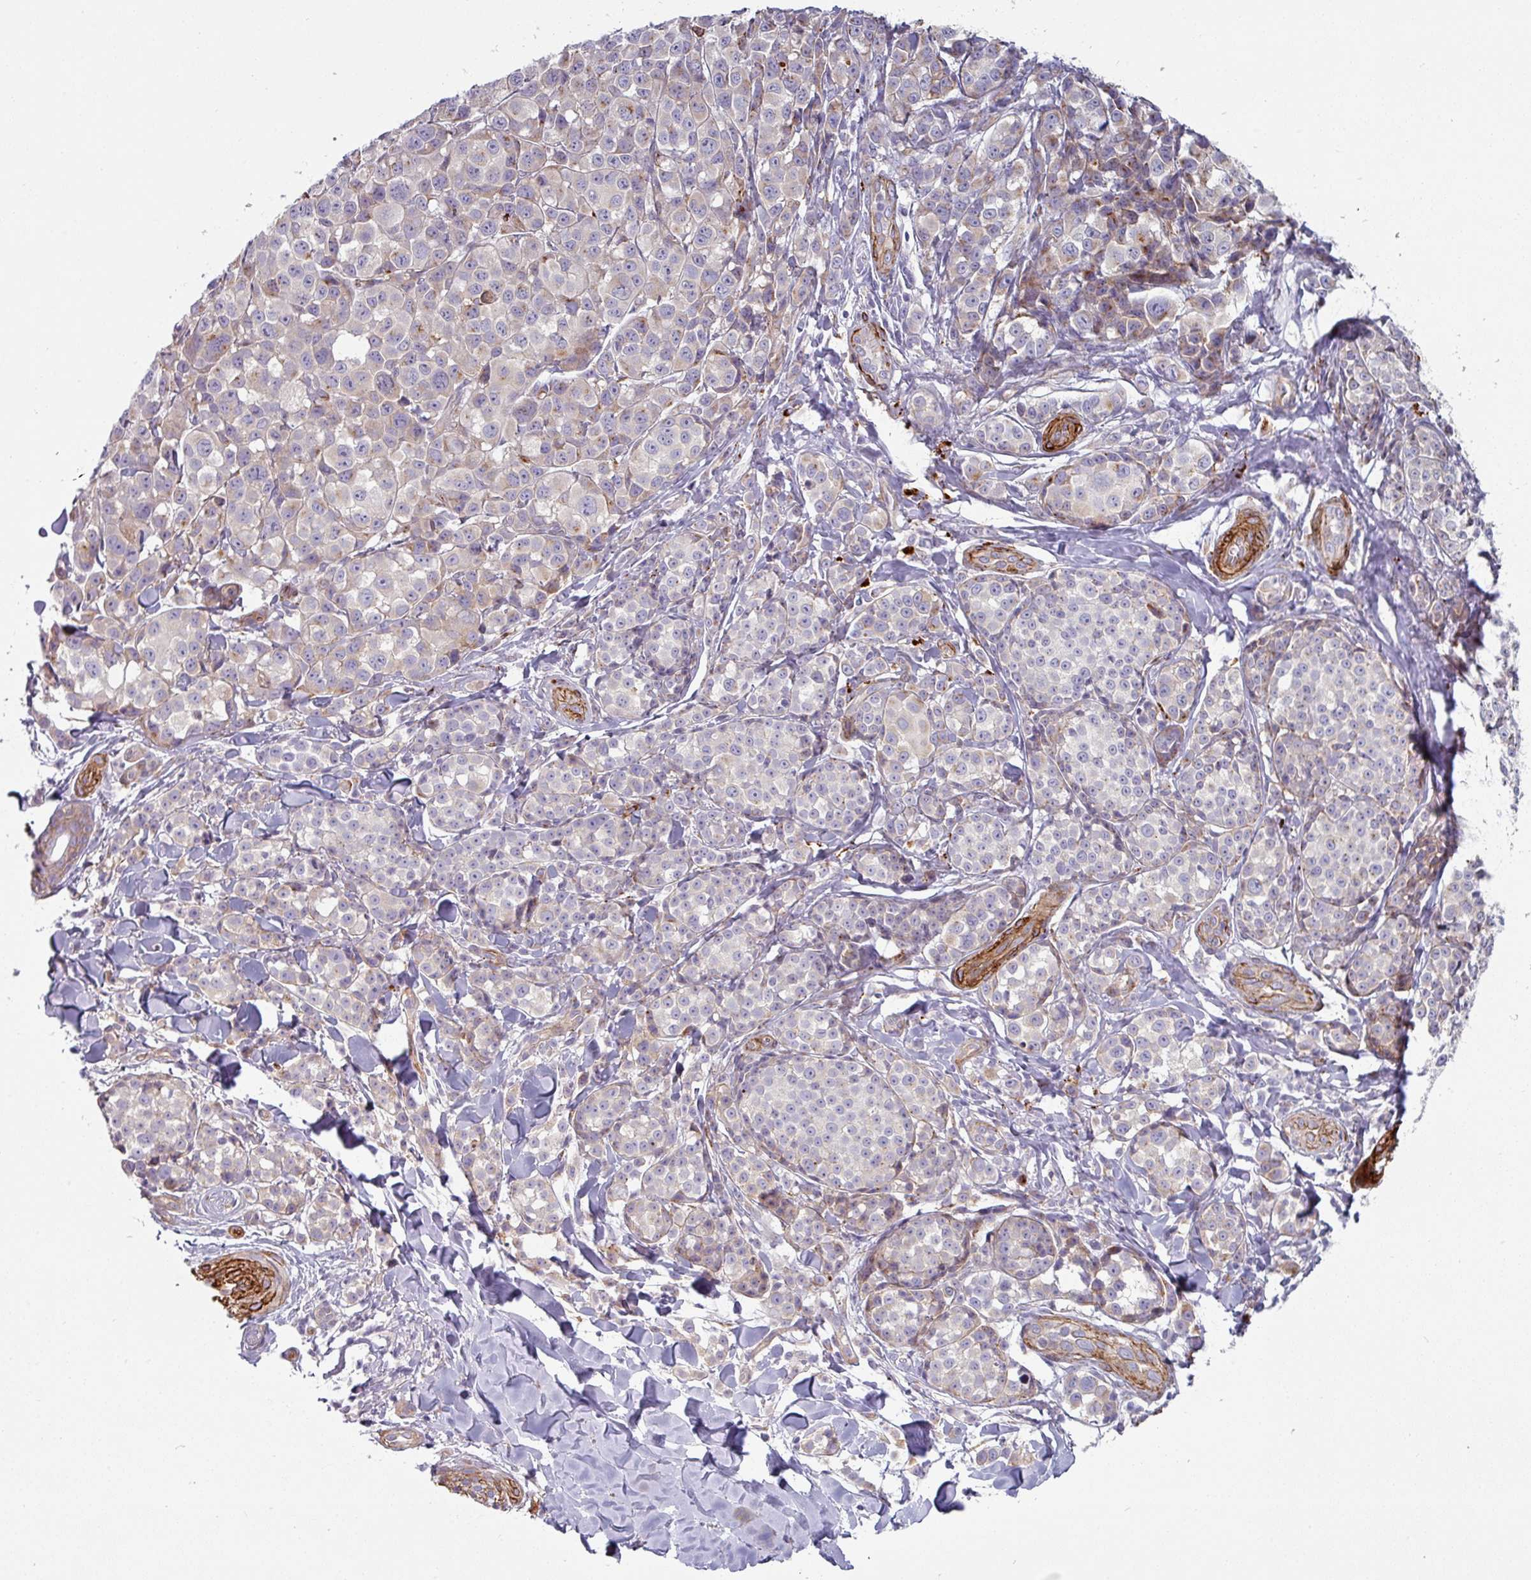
{"staining": {"intensity": "negative", "quantity": "none", "location": "none"}, "tissue": "melanoma", "cell_type": "Tumor cells", "image_type": "cancer", "snomed": [{"axis": "morphology", "description": "Malignant melanoma, NOS"}, {"axis": "topography", "description": "Skin"}], "caption": "This micrograph is of malignant melanoma stained with IHC to label a protein in brown with the nuclei are counter-stained blue. There is no positivity in tumor cells.", "gene": "PRODH2", "patient": {"sex": "female", "age": 35}}